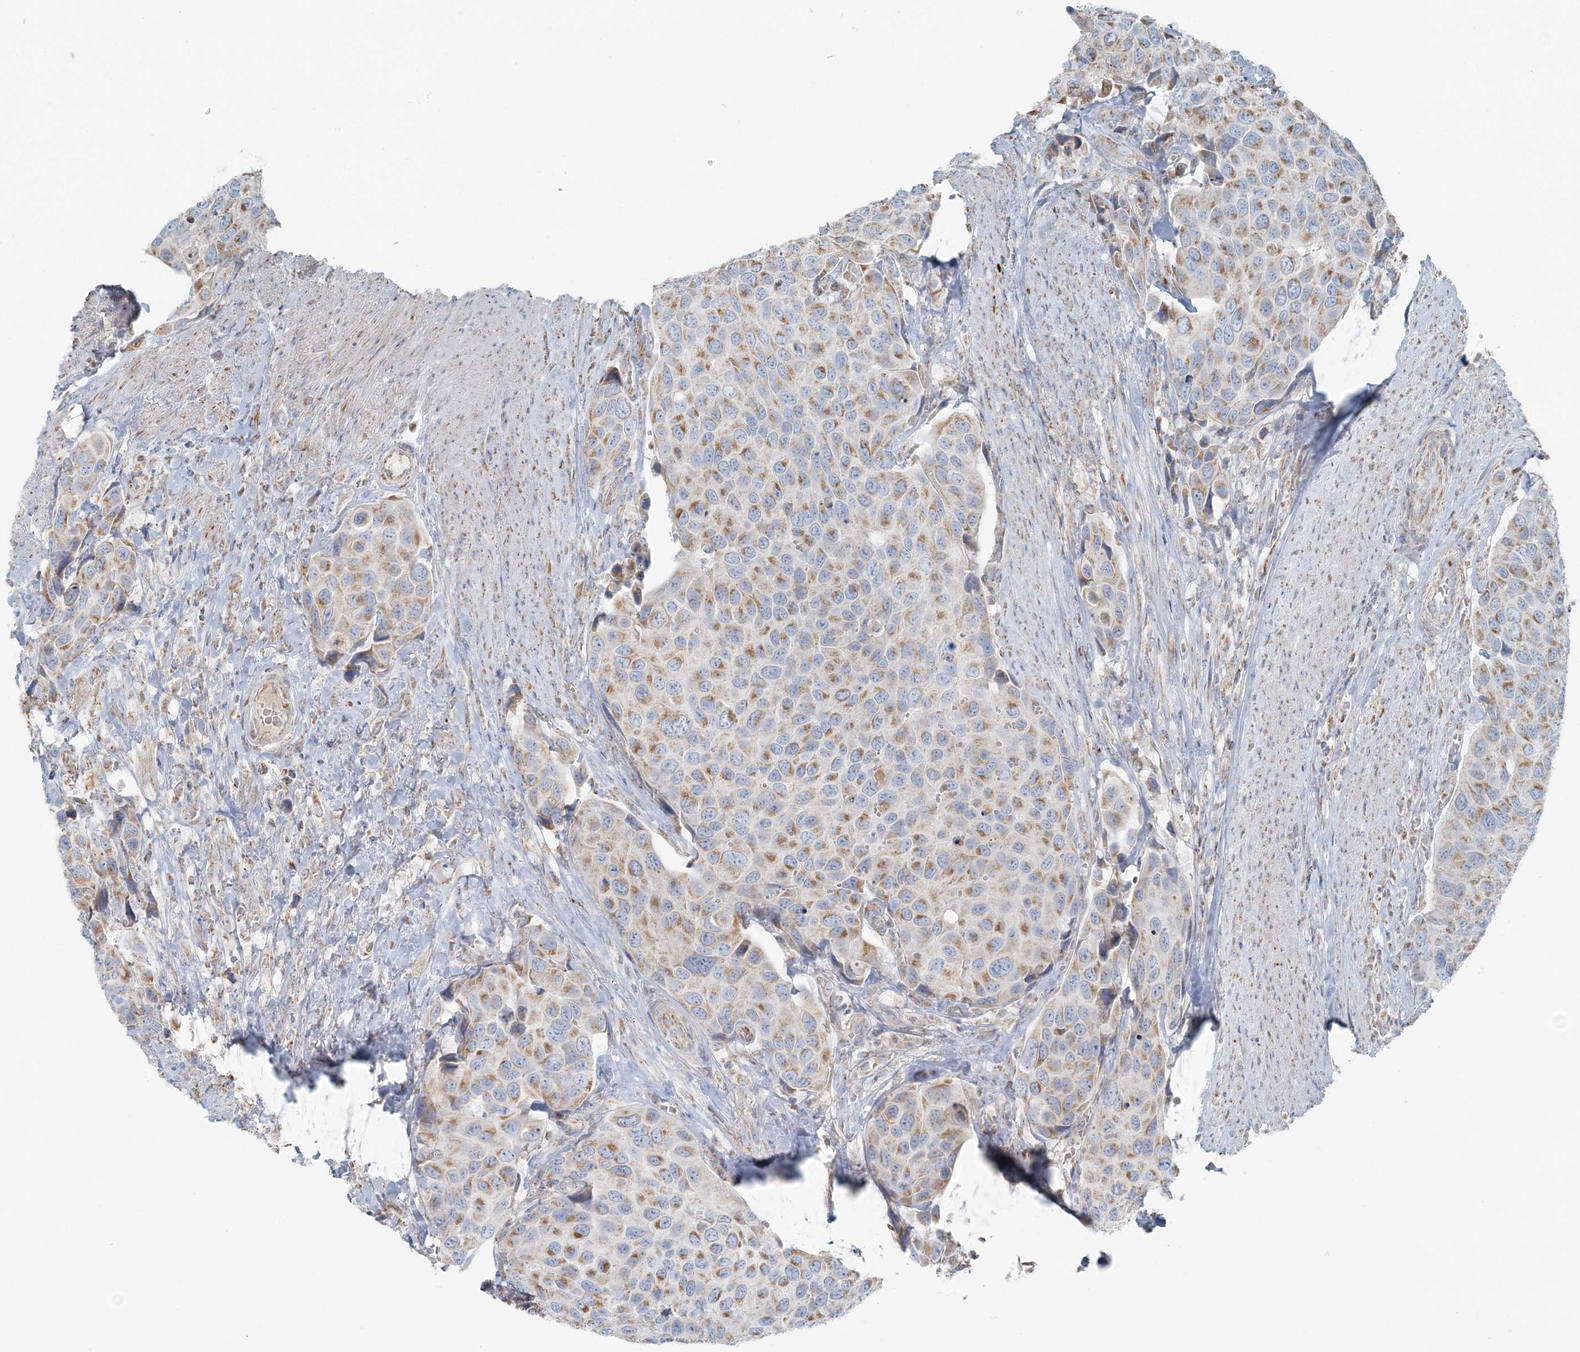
{"staining": {"intensity": "moderate", "quantity": ">75%", "location": "cytoplasmic/membranous"}, "tissue": "urothelial cancer", "cell_type": "Tumor cells", "image_type": "cancer", "snomed": [{"axis": "morphology", "description": "Urothelial carcinoma, High grade"}, {"axis": "topography", "description": "Urinary bladder"}], "caption": "Protein staining exhibits moderate cytoplasmic/membranous expression in about >75% of tumor cells in urothelial cancer.", "gene": "SLC22A16", "patient": {"sex": "male", "age": 74}}